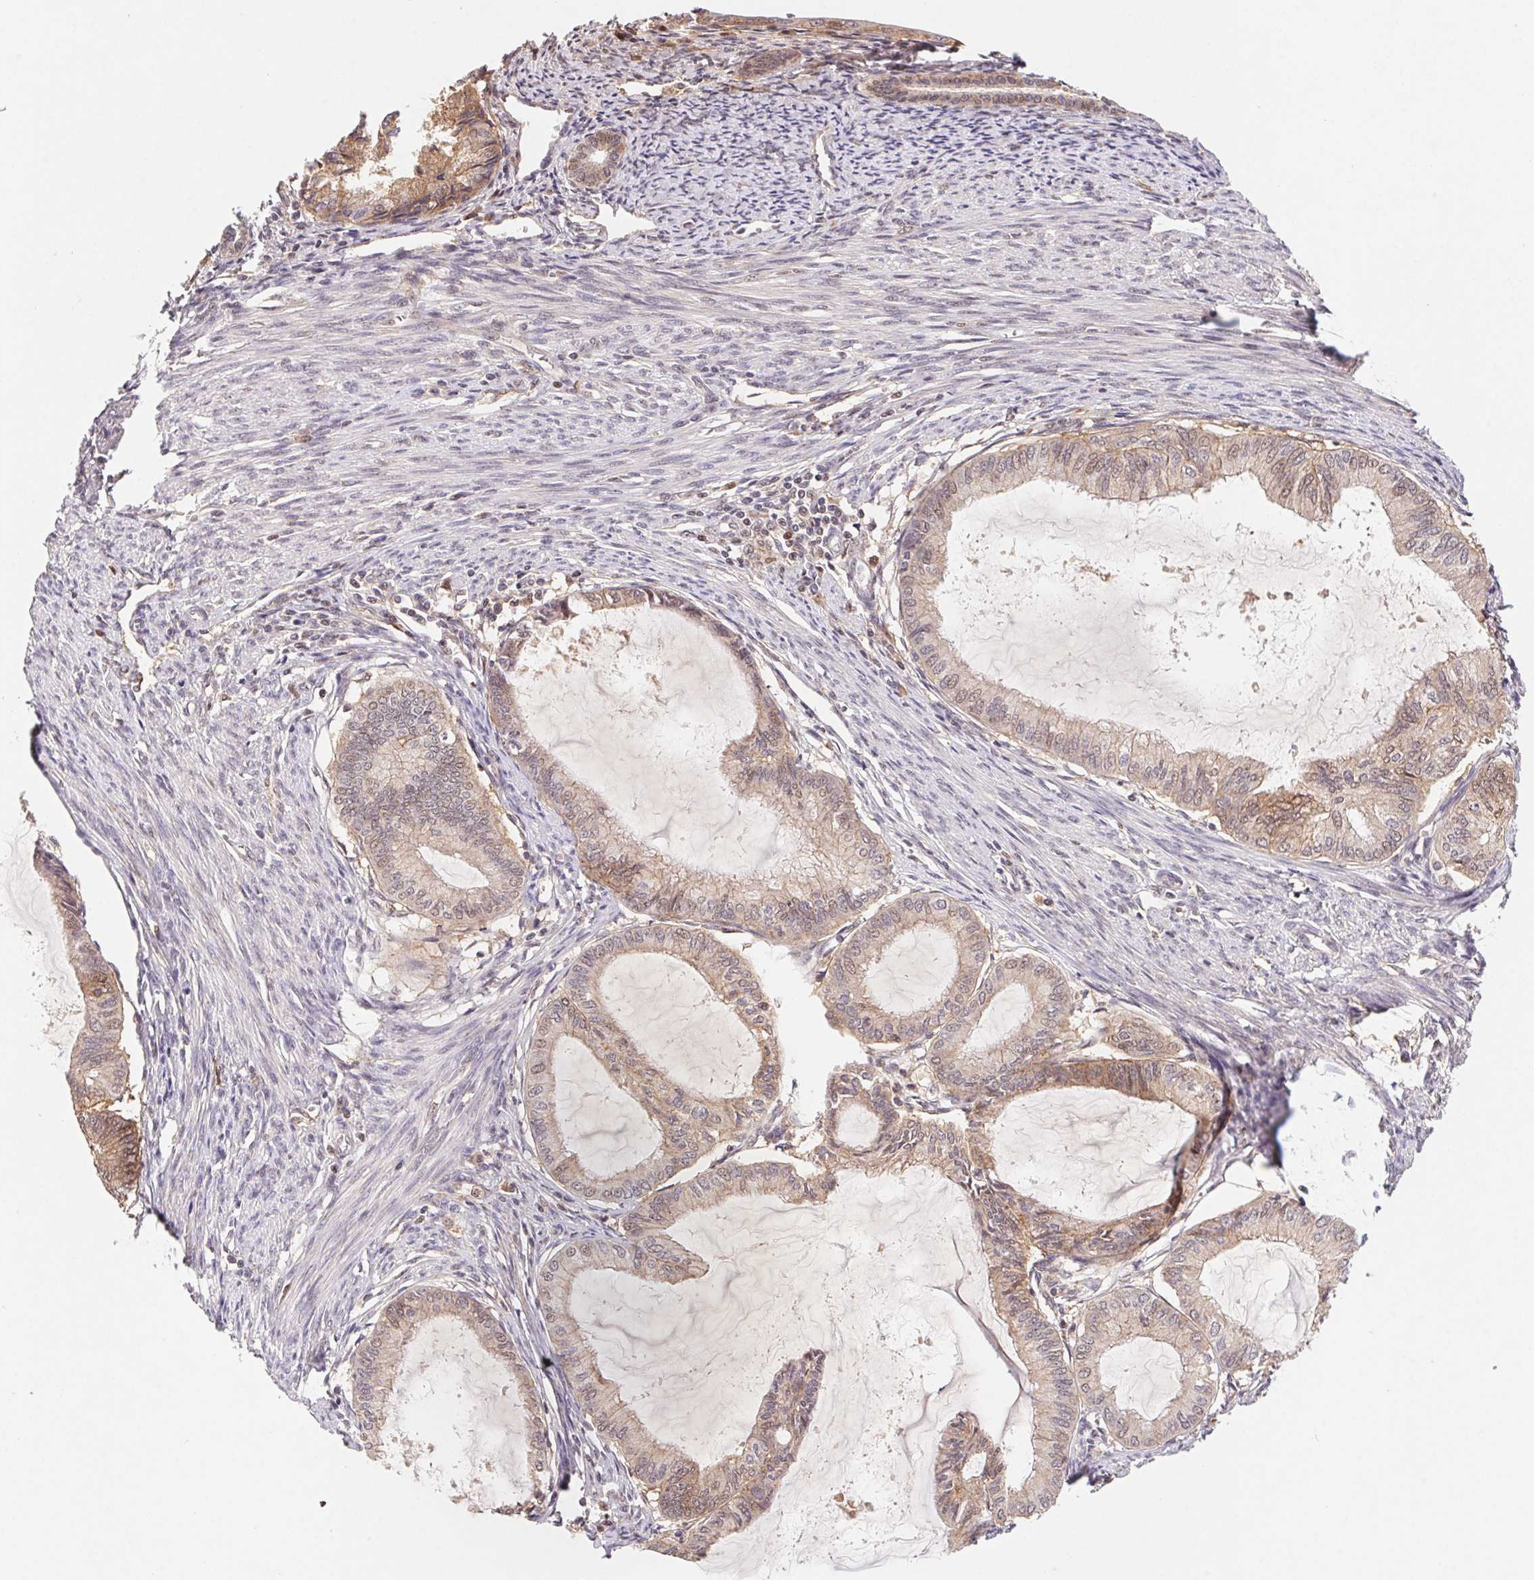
{"staining": {"intensity": "weak", "quantity": ">75%", "location": "cytoplasmic/membranous"}, "tissue": "endometrial cancer", "cell_type": "Tumor cells", "image_type": "cancer", "snomed": [{"axis": "morphology", "description": "Adenocarcinoma, NOS"}, {"axis": "topography", "description": "Endometrium"}], "caption": "Approximately >75% of tumor cells in human endometrial cancer display weak cytoplasmic/membranous protein staining as visualized by brown immunohistochemical staining.", "gene": "SLC52A2", "patient": {"sex": "female", "age": 86}}